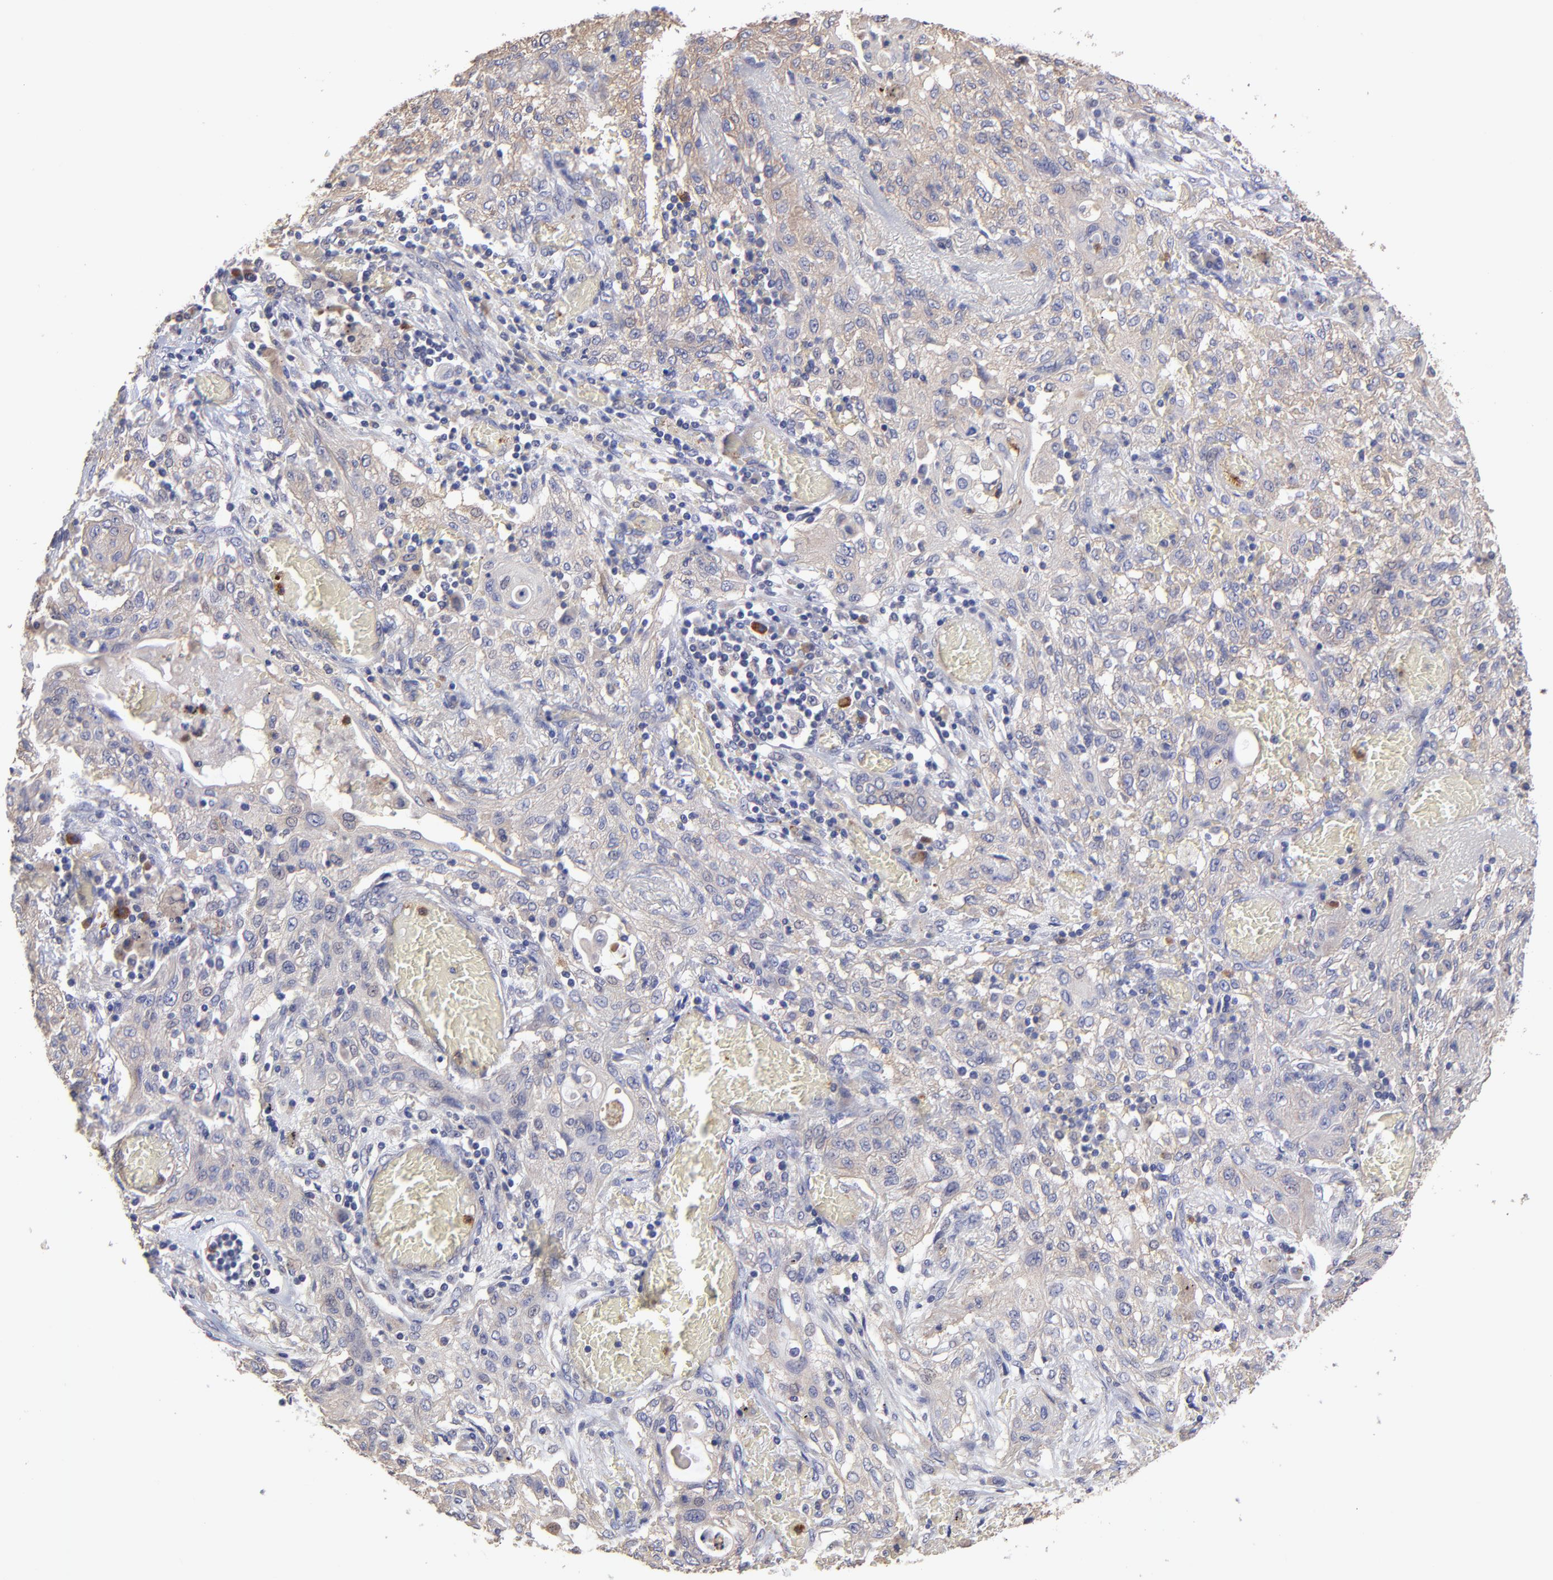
{"staining": {"intensity": "weak", "quantity": "25%-75%", "location": "cytoplasmic/membranous"}, "tissue": "lung cancer", "cell_type": "Tumor cells", "image_type": "cancer", "snomed": [{"axis": "morphology", "description": "Squamous cell carcinoma, NOS"}, {"axis": "topography", "description": "Lung"}], "caption": "A histopathology image of squamous cell carcinoma (lung) stained for a protein demonstrates weak cytoplasmic/membranous brown staining in tumor cells.", "gene": "ASB7", "patient": {"sex": "female", "age": 47}}